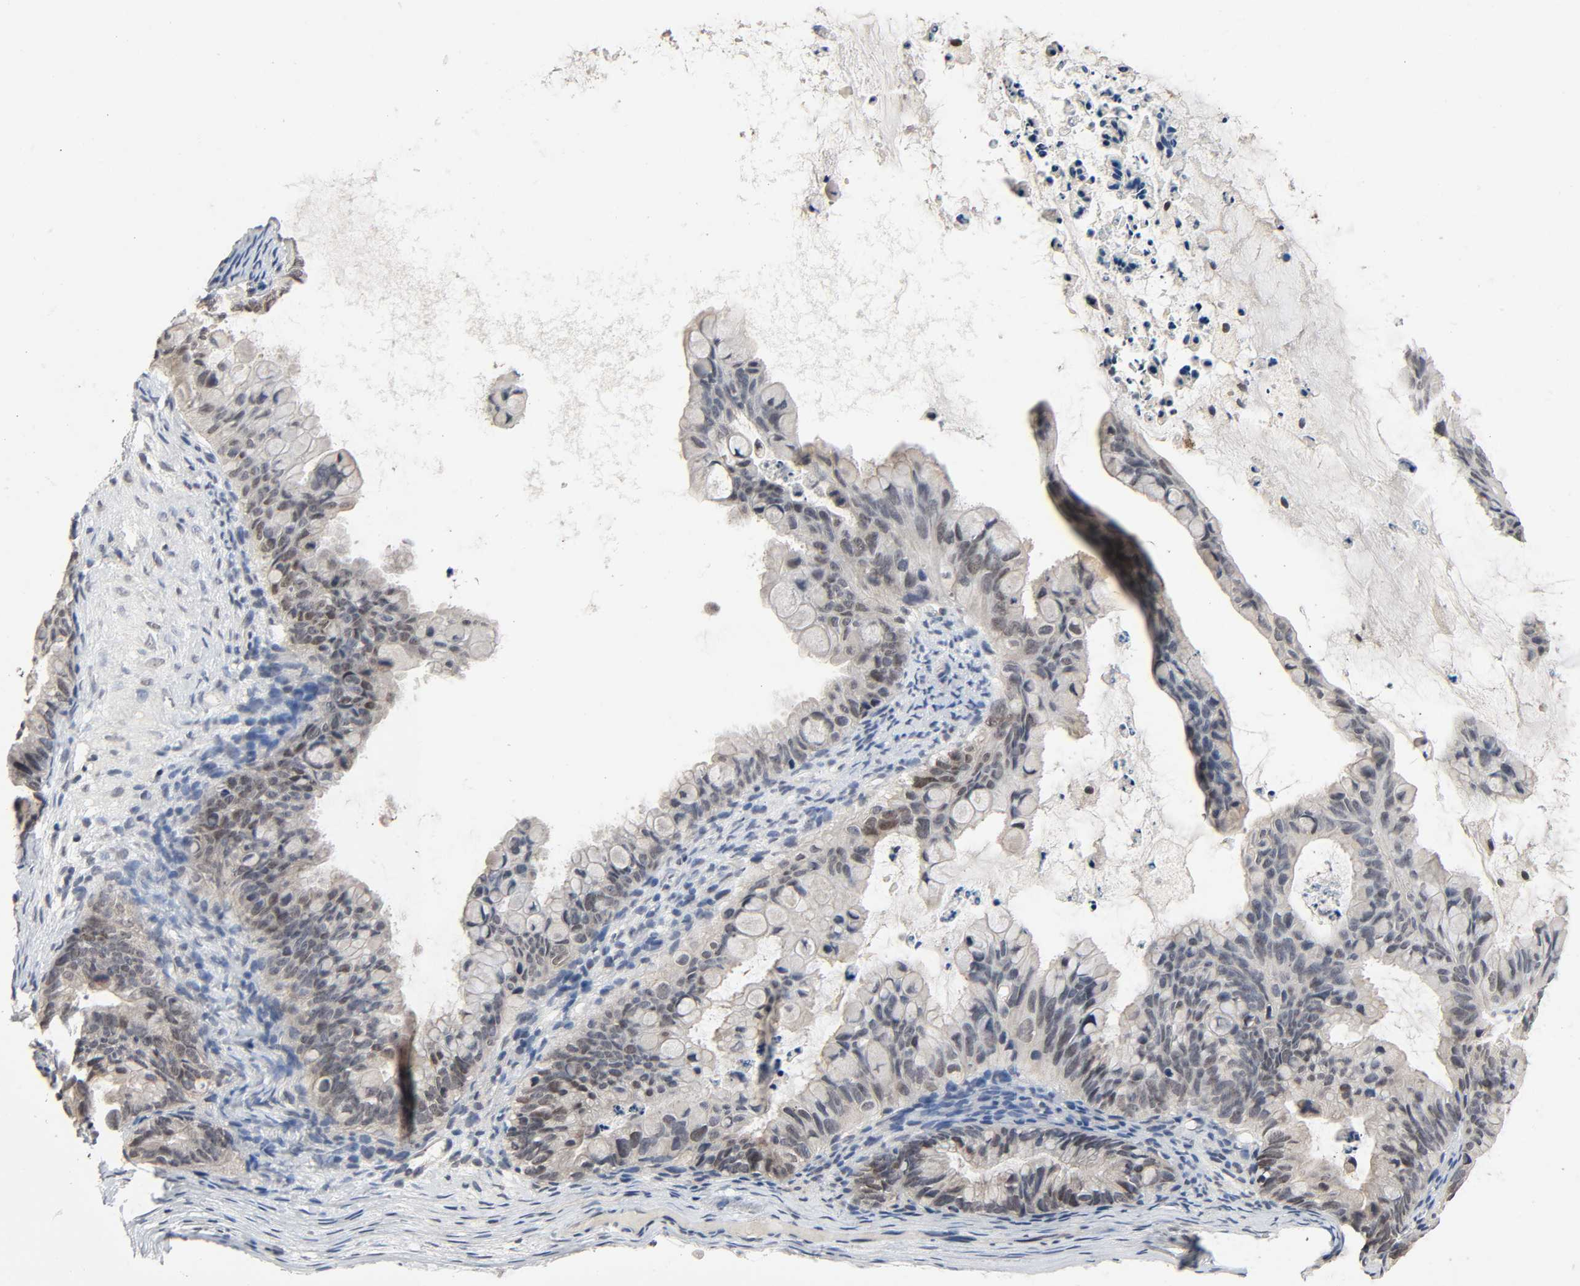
{"staining": {"intensity": "weak", "quantity": "<25%", "location": "nuclear"}, "tissue": "ovarian cancer", "cell_type": "Tumor cells", "image_type": "cancer", "snomed": [{"axis": "morphology", "description": "Cystadenocarcinoma, mucinous, NOS"}, {"axis": "topography", "description": "Ovary"}], "caption": "Tumor cells are negative for brown protein staining in ovarian cancer. Brightfield microscopy of immunohistochemistry stained with DAB (brown) and hematoxylin (blue), captured at high magnification.", "gene": "MAPKAPK5", "patient": {"sex": "female", "age": 36}}